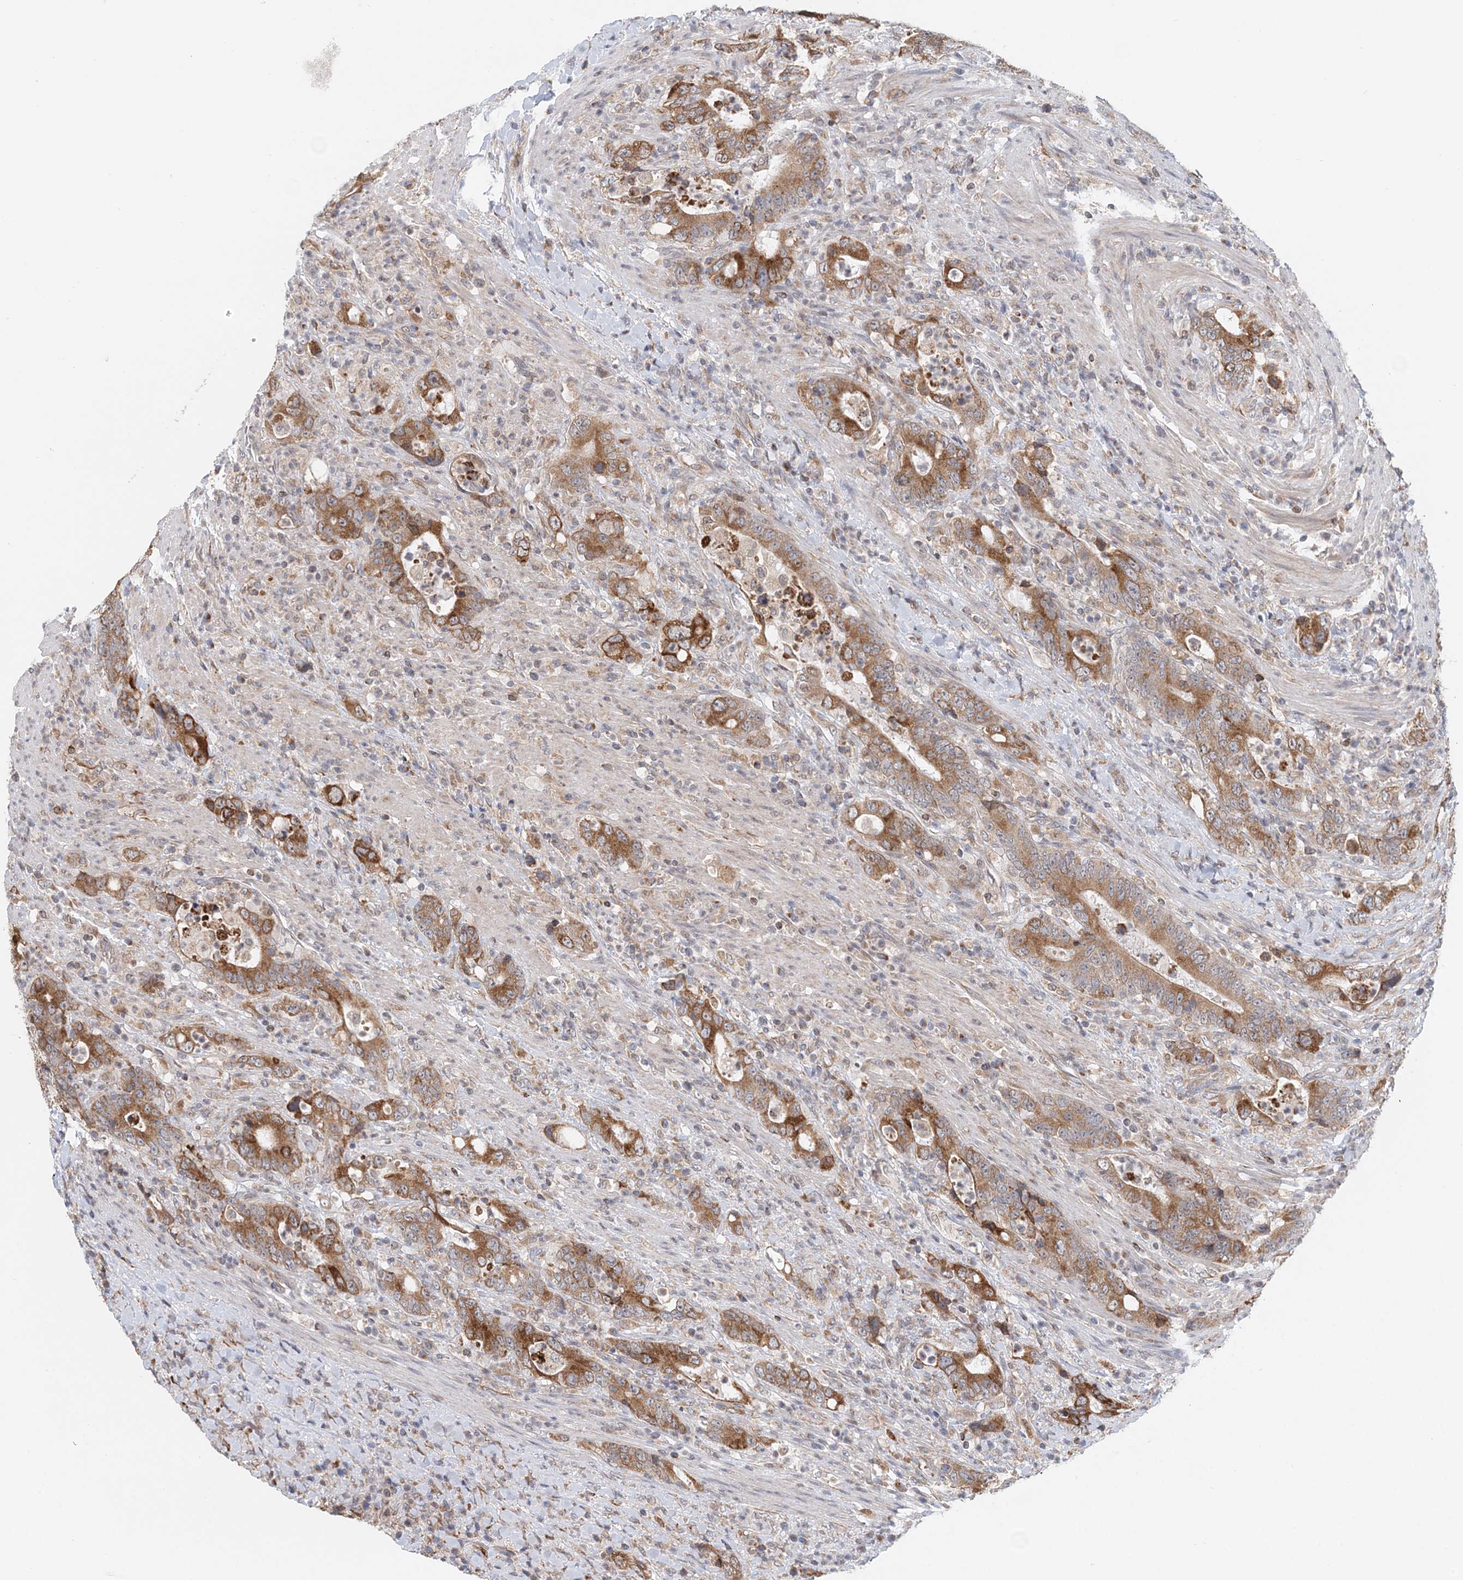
{"staining": {"intensity": "moderate", "quantity": ">75%", "location": "cytoplasmic/membranous"}, "tissue": "colorectal cancer", "cell_type": "Tumor cells", "image_type": "cancer", "snomed": [{"axis": "morphology", "description": "Adenocarcinoma, NOS"}, {"axis": "topography", "description": "Colon"}], "caption": "Tumor cells exhibit medium levels of moderate cytoplasmic/membranous positivity in approximately >75% of cells in adenocarcinoma (colorectal).", "gene": "PCYOX1L", "patient": {"sex": "female", "age": 75}}